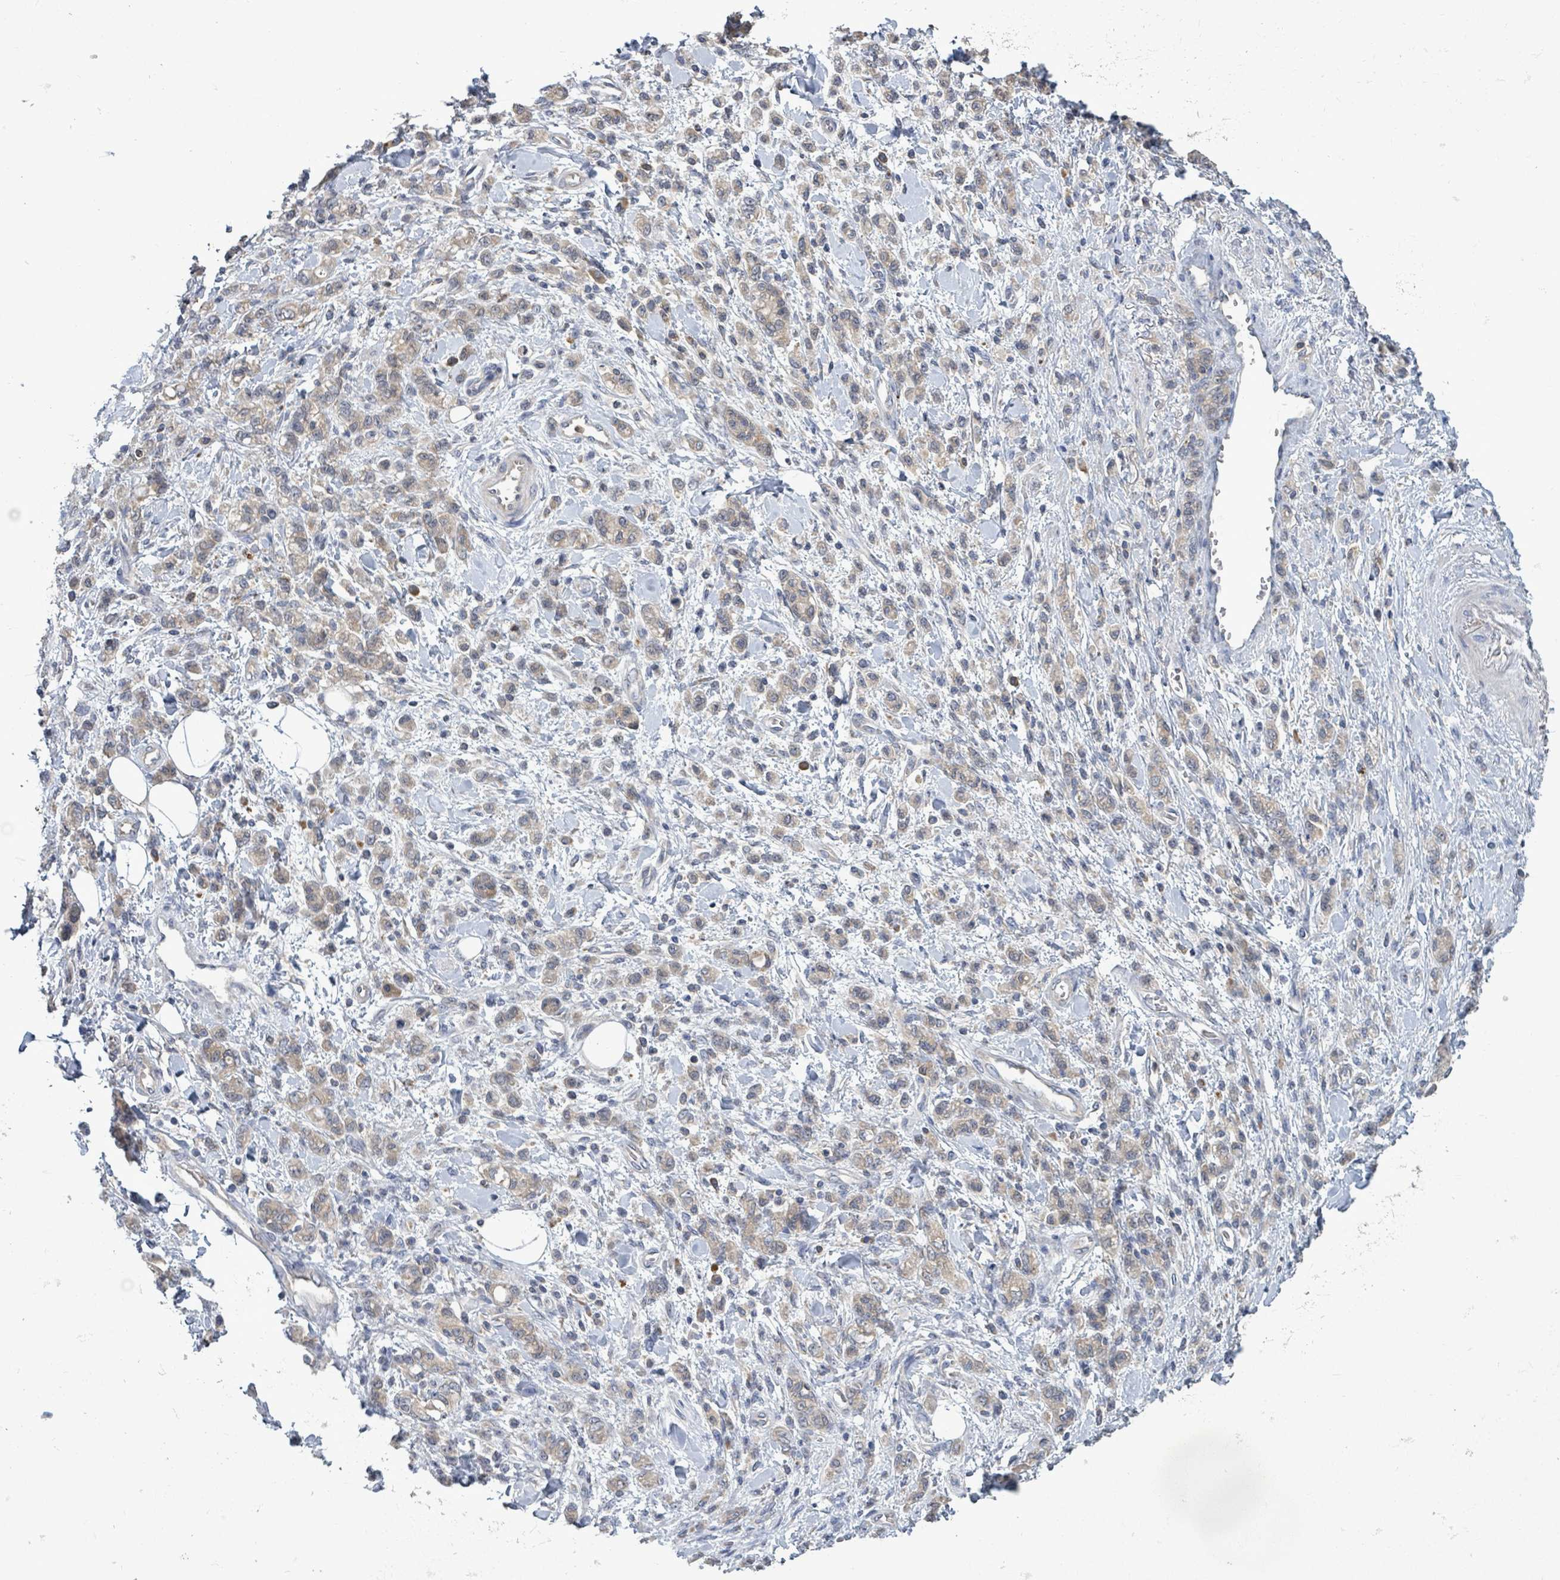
{"staining": {"intensity": "weak", "quantity": ">75%", "location": "cytoplasmic/membranous"}, "tissue": "stomach cancer", "cell_type": "Tumor cells", "image_type": "cancer", "snomed": [{"axis": "morphology", "description": "Adenocarcinoma, NOS"}, {"axis": "topography", "description": "Stomach"}], "caption": "Immunohistochemical staining of adenocarcinoma (stomach) reveals weak cytoplasmic/membranous protein staining in approximately >75% of tumor cells.", "gene": "SERPINE3", "patient": {"sex": "male", "age": 77}}